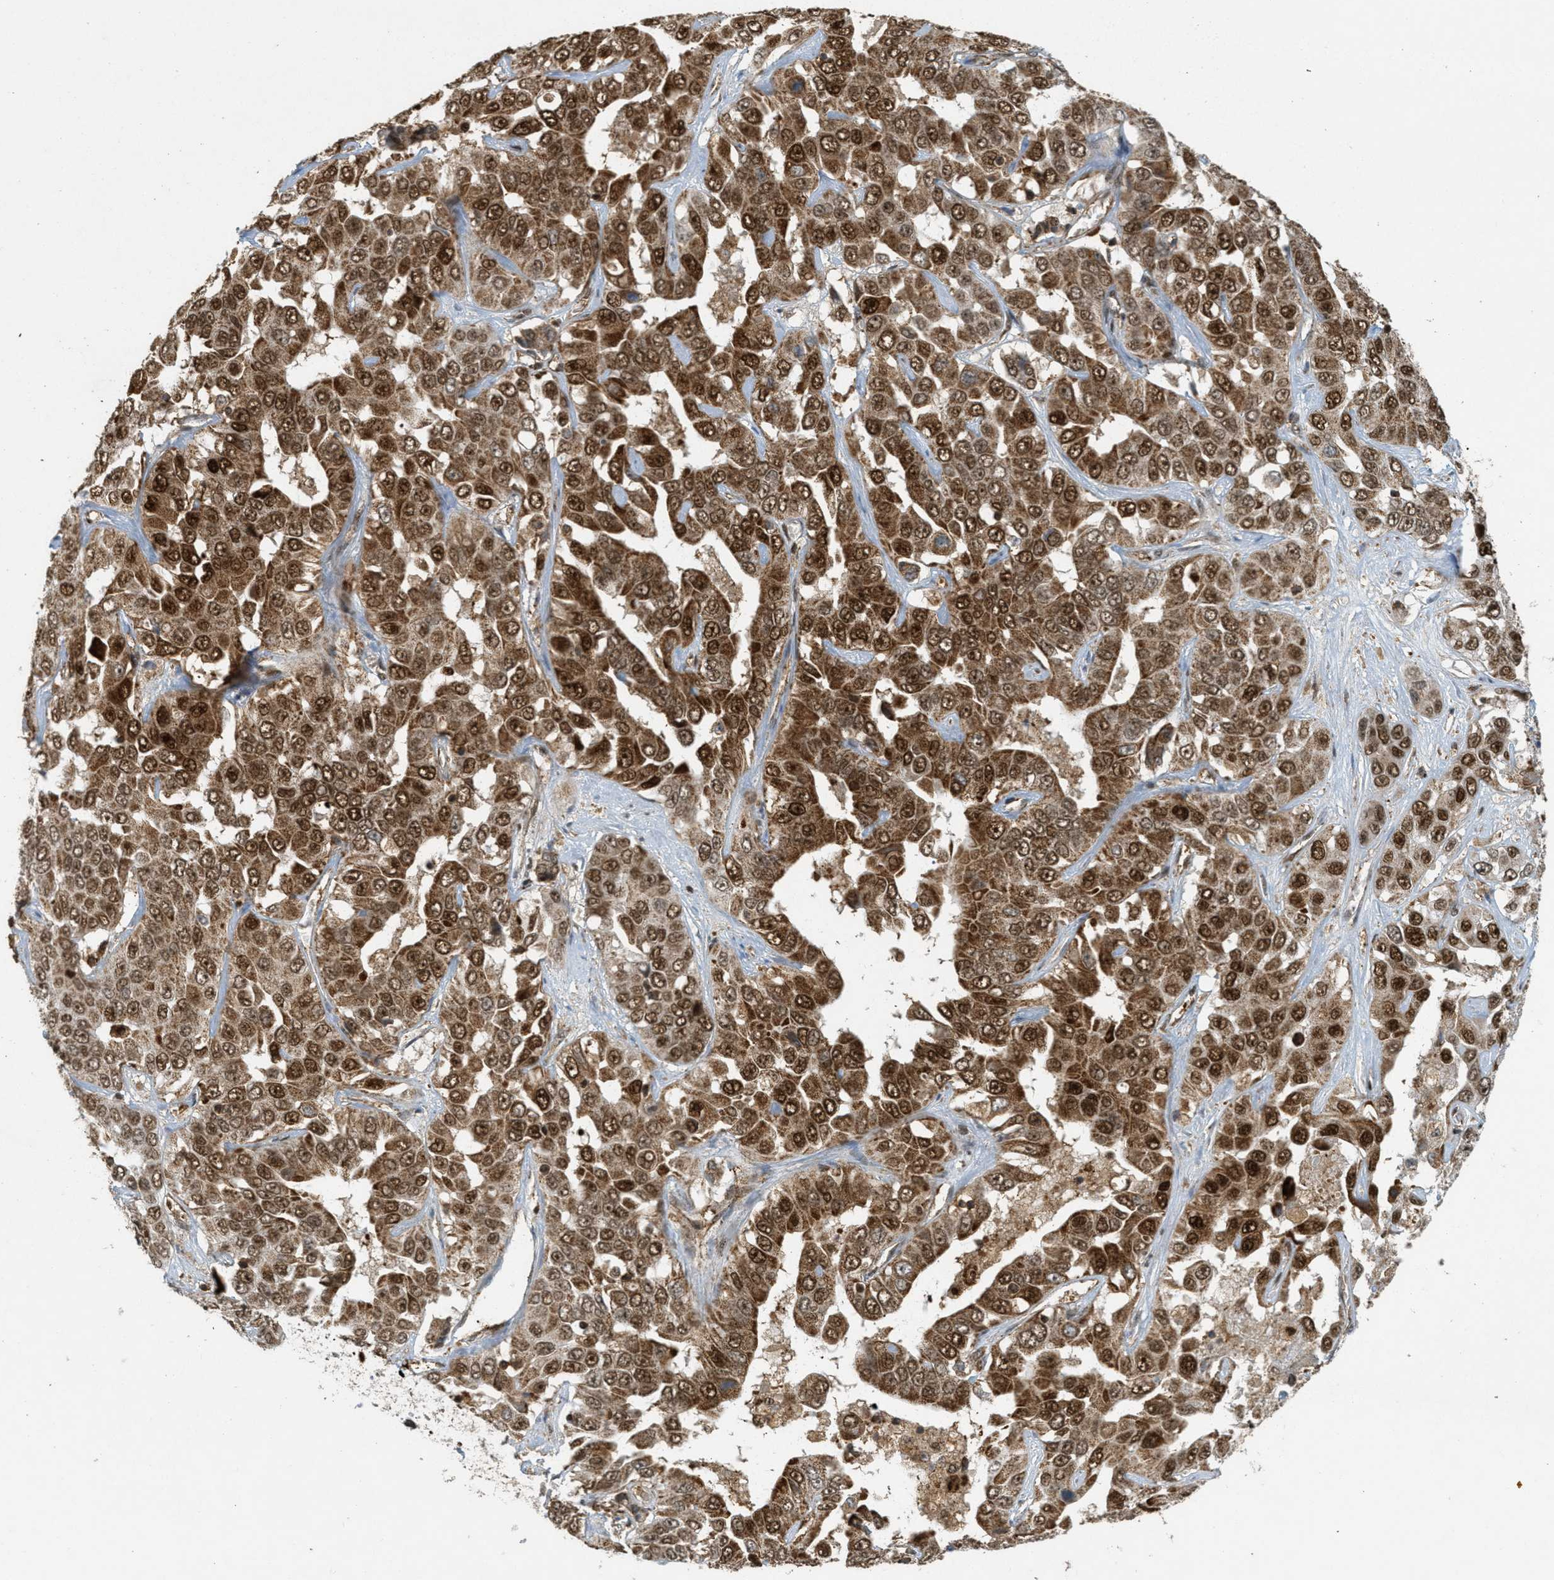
{"staining": {"intensity": "strong", "quantity": ">75%", "location": "cytoplasmic/membranous,nuclear"}, "tissue": "liver cancer", "cell_type": "Tumor cells", "image_type": "cancer", "snomed": [{"axis": "morphology", "description": "Cholangiocarcinoma"}, {"axis": "topography", "description": "Liver"}], "caption": "Immunohistochemical staining of human liver cancer (cholangiocarcinoma) exhibits high levels of strong cytoplasmic/membranous and nuclear protein positivity in approximately >75% of tumor cells.", "gene": "TLK1", "patient": {"sex": "female", "age": 52}}